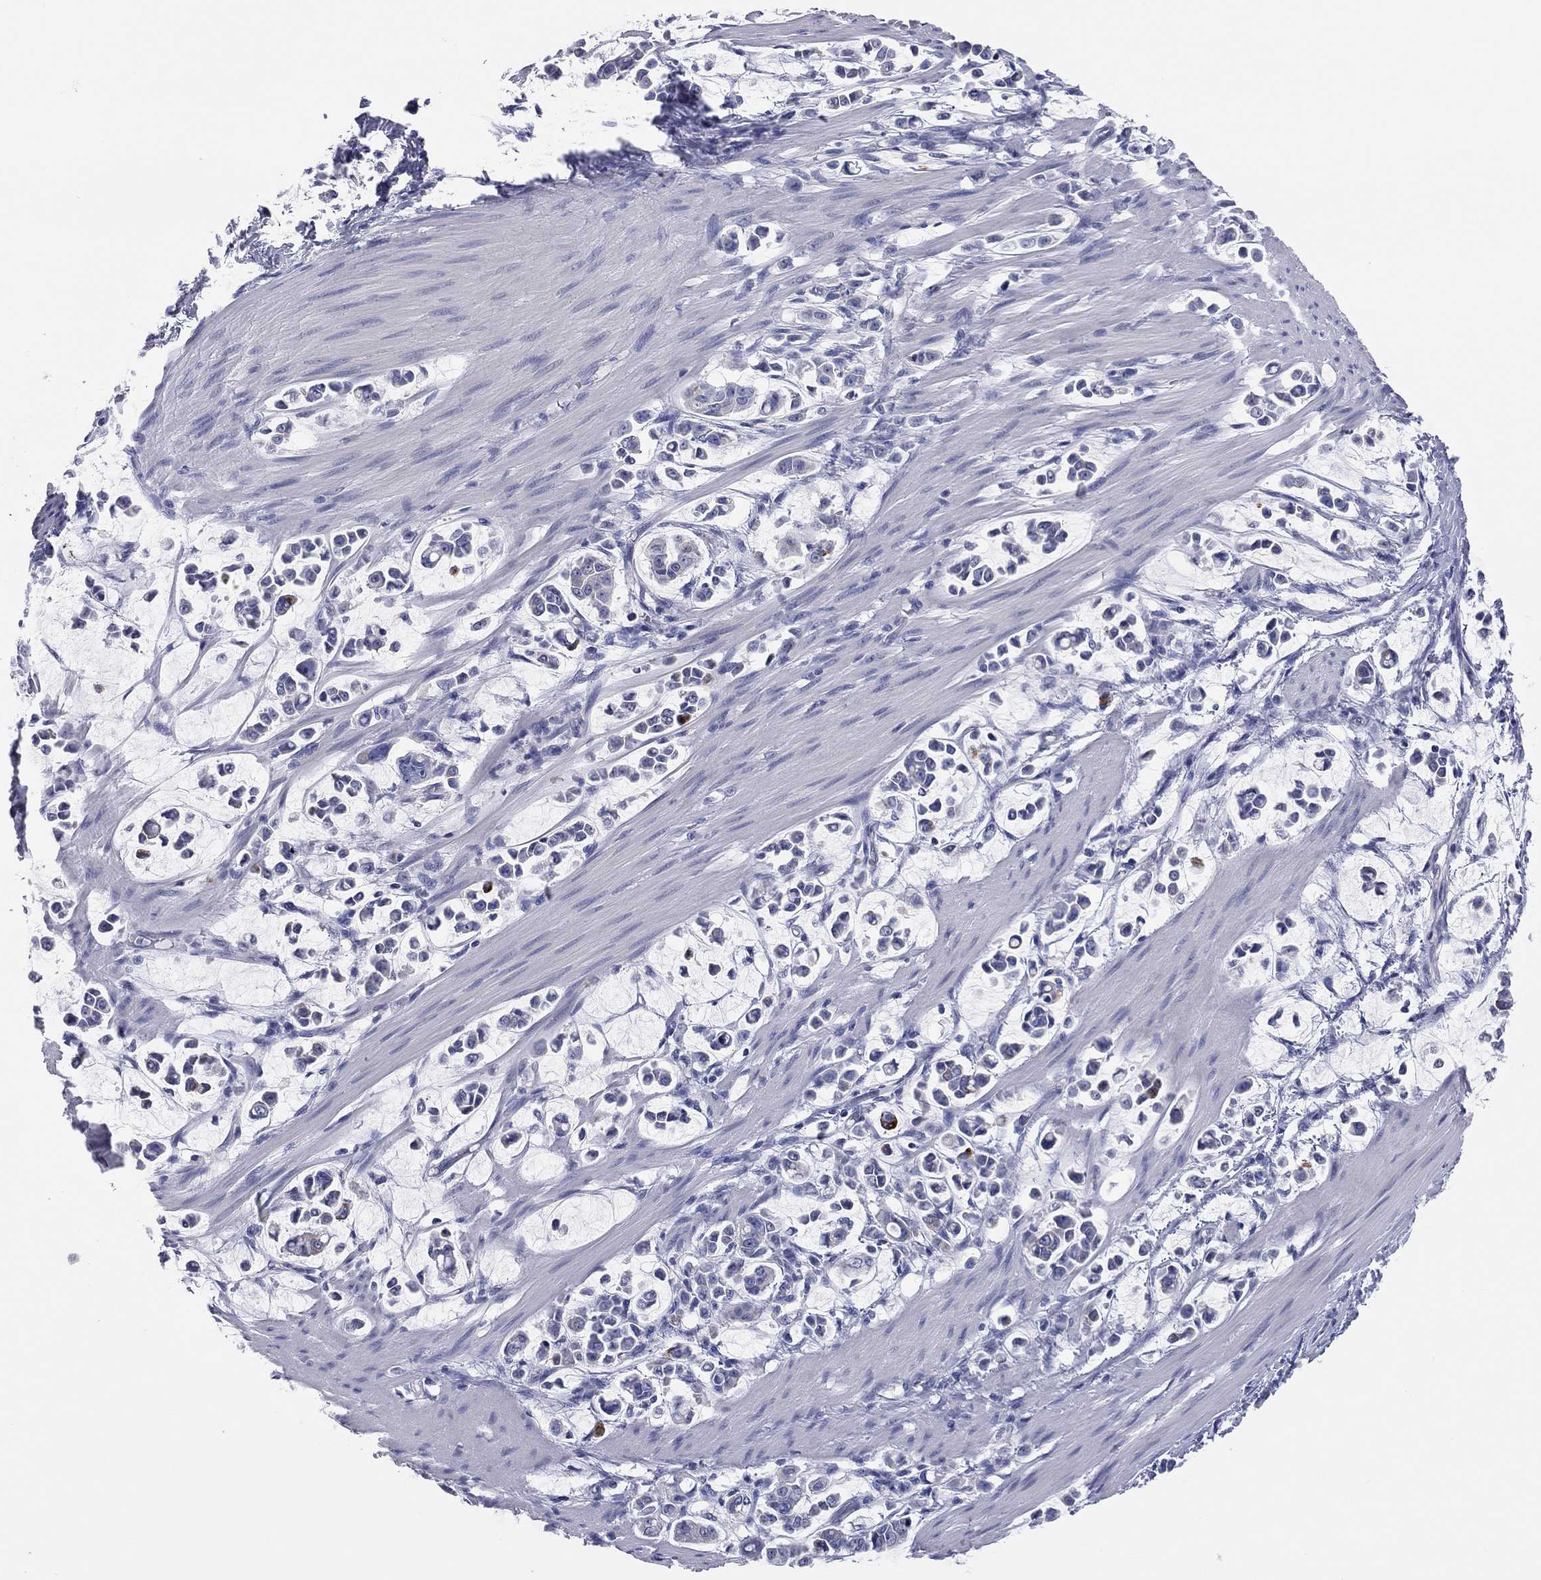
{"staining": {"intensity": "negative", "quantity": "none", "location": "none"}, "tissue": "stomach cancer", "cell_type": "Tumor cells", "image_type": "cancer", "snomed": [{"axis": "morphology", "description": "Adenocarcinoma, NOS"}, {"axis": "topography", "description": "Stomach"}], "caption": "Tumor cells show no significant expression in adenocarcinoma (stomach). The staining is performed using DAB brown chromogen with nuclei counter-stained in using hematoxylin.", "gene": "TMEM221", "patient": {"sex": "male", "age": 82}}